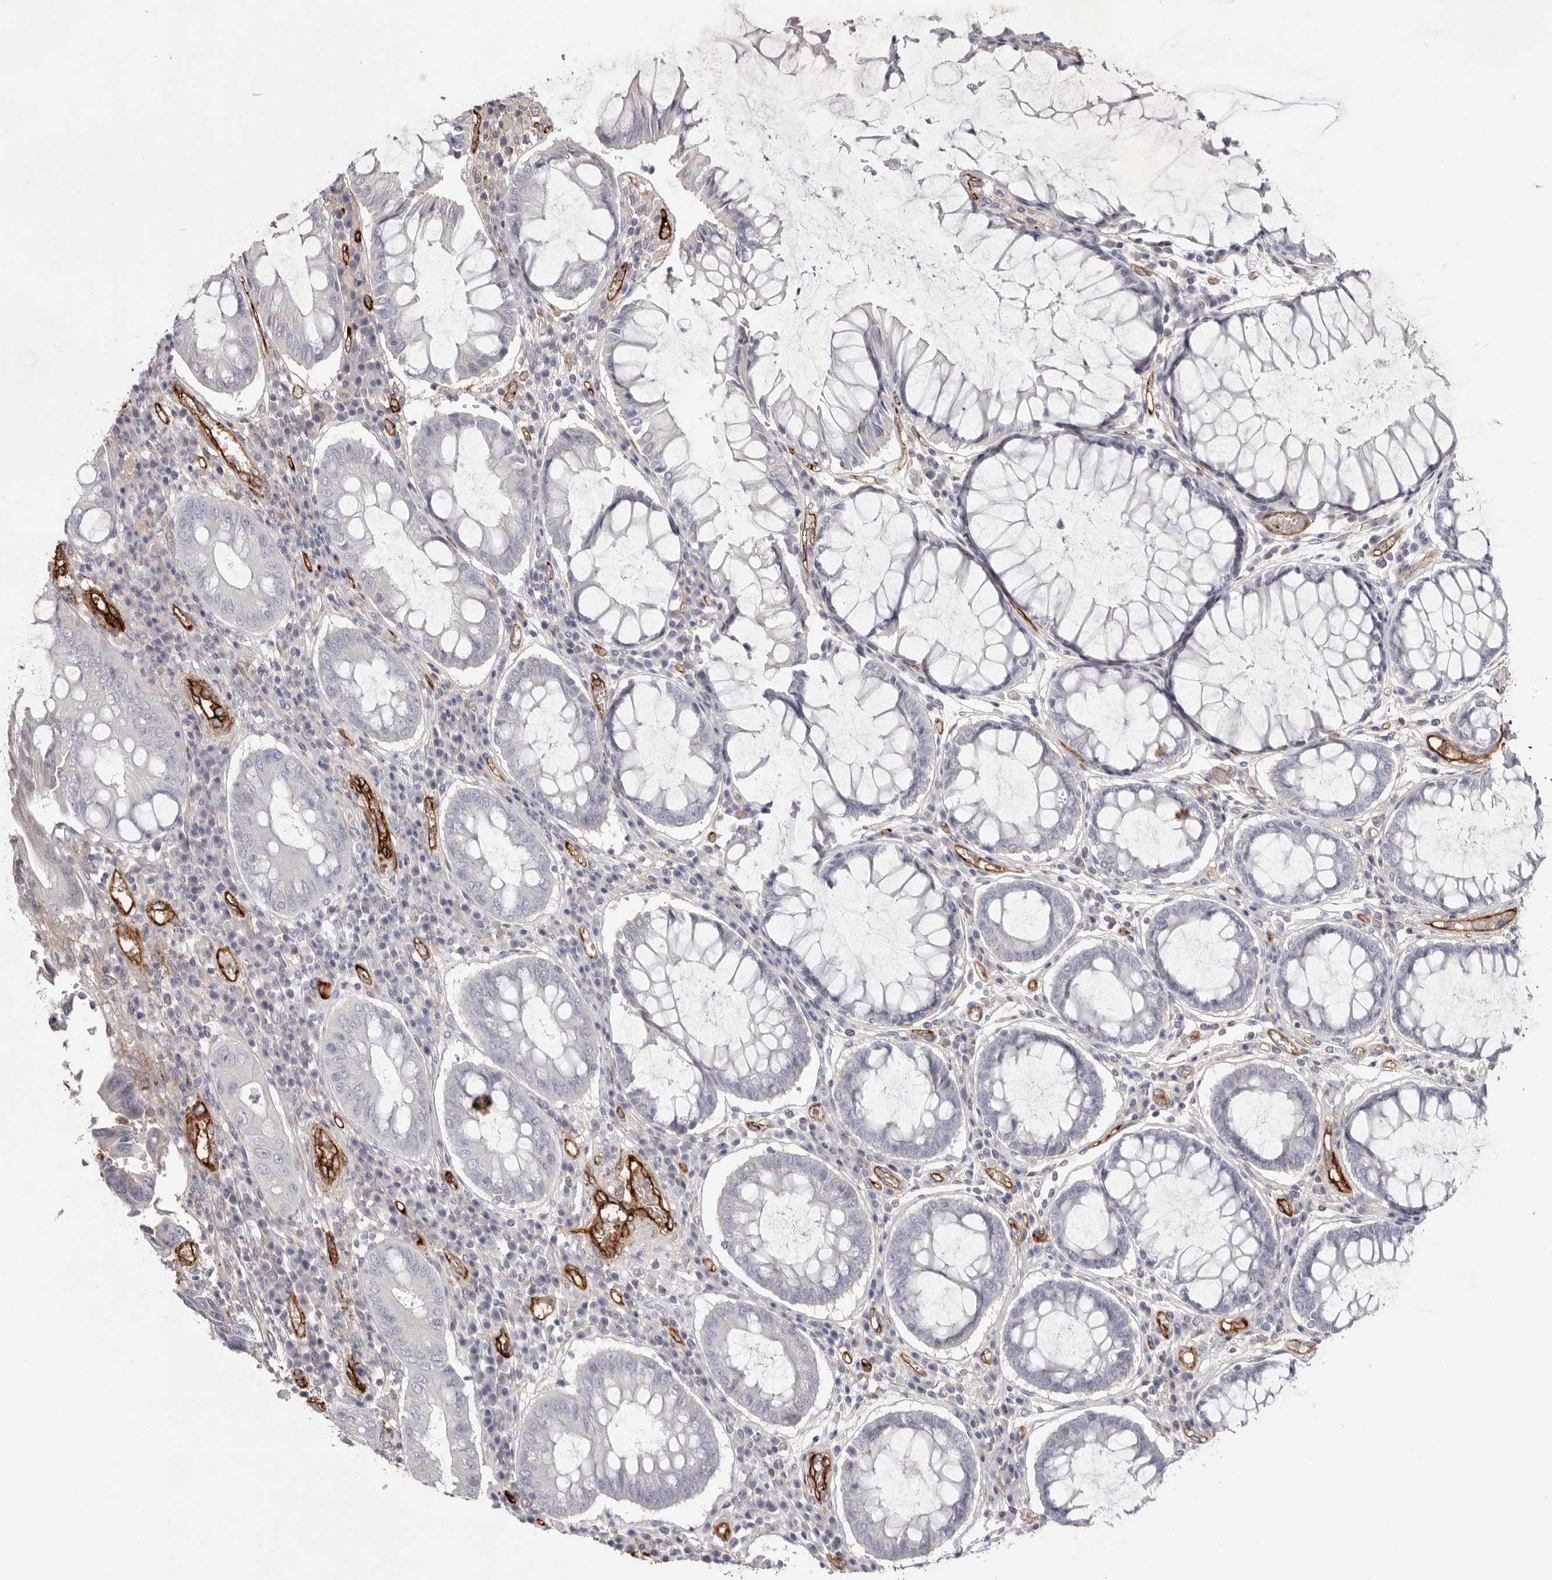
{"staining": {"intensity": "negative", "quantity": "none", "location": "none"}, "tissue": "colorectal cancer", "cell_type": "Tumor cells", "image_type": "cancer", "snomed": [{"axis": "morphology", "description": "Adenocarcinoma, NOS"}, {"axis": "topography", "description": "Rectum"}], "caption": "Tumor cells are negative for brown protein staining in colorectal cancer (adenocarcinoma). (DAB immunohistochemistry, high magnification).", "gene": "LRRC66", "patient": {"sex": "male", "age": 84}}